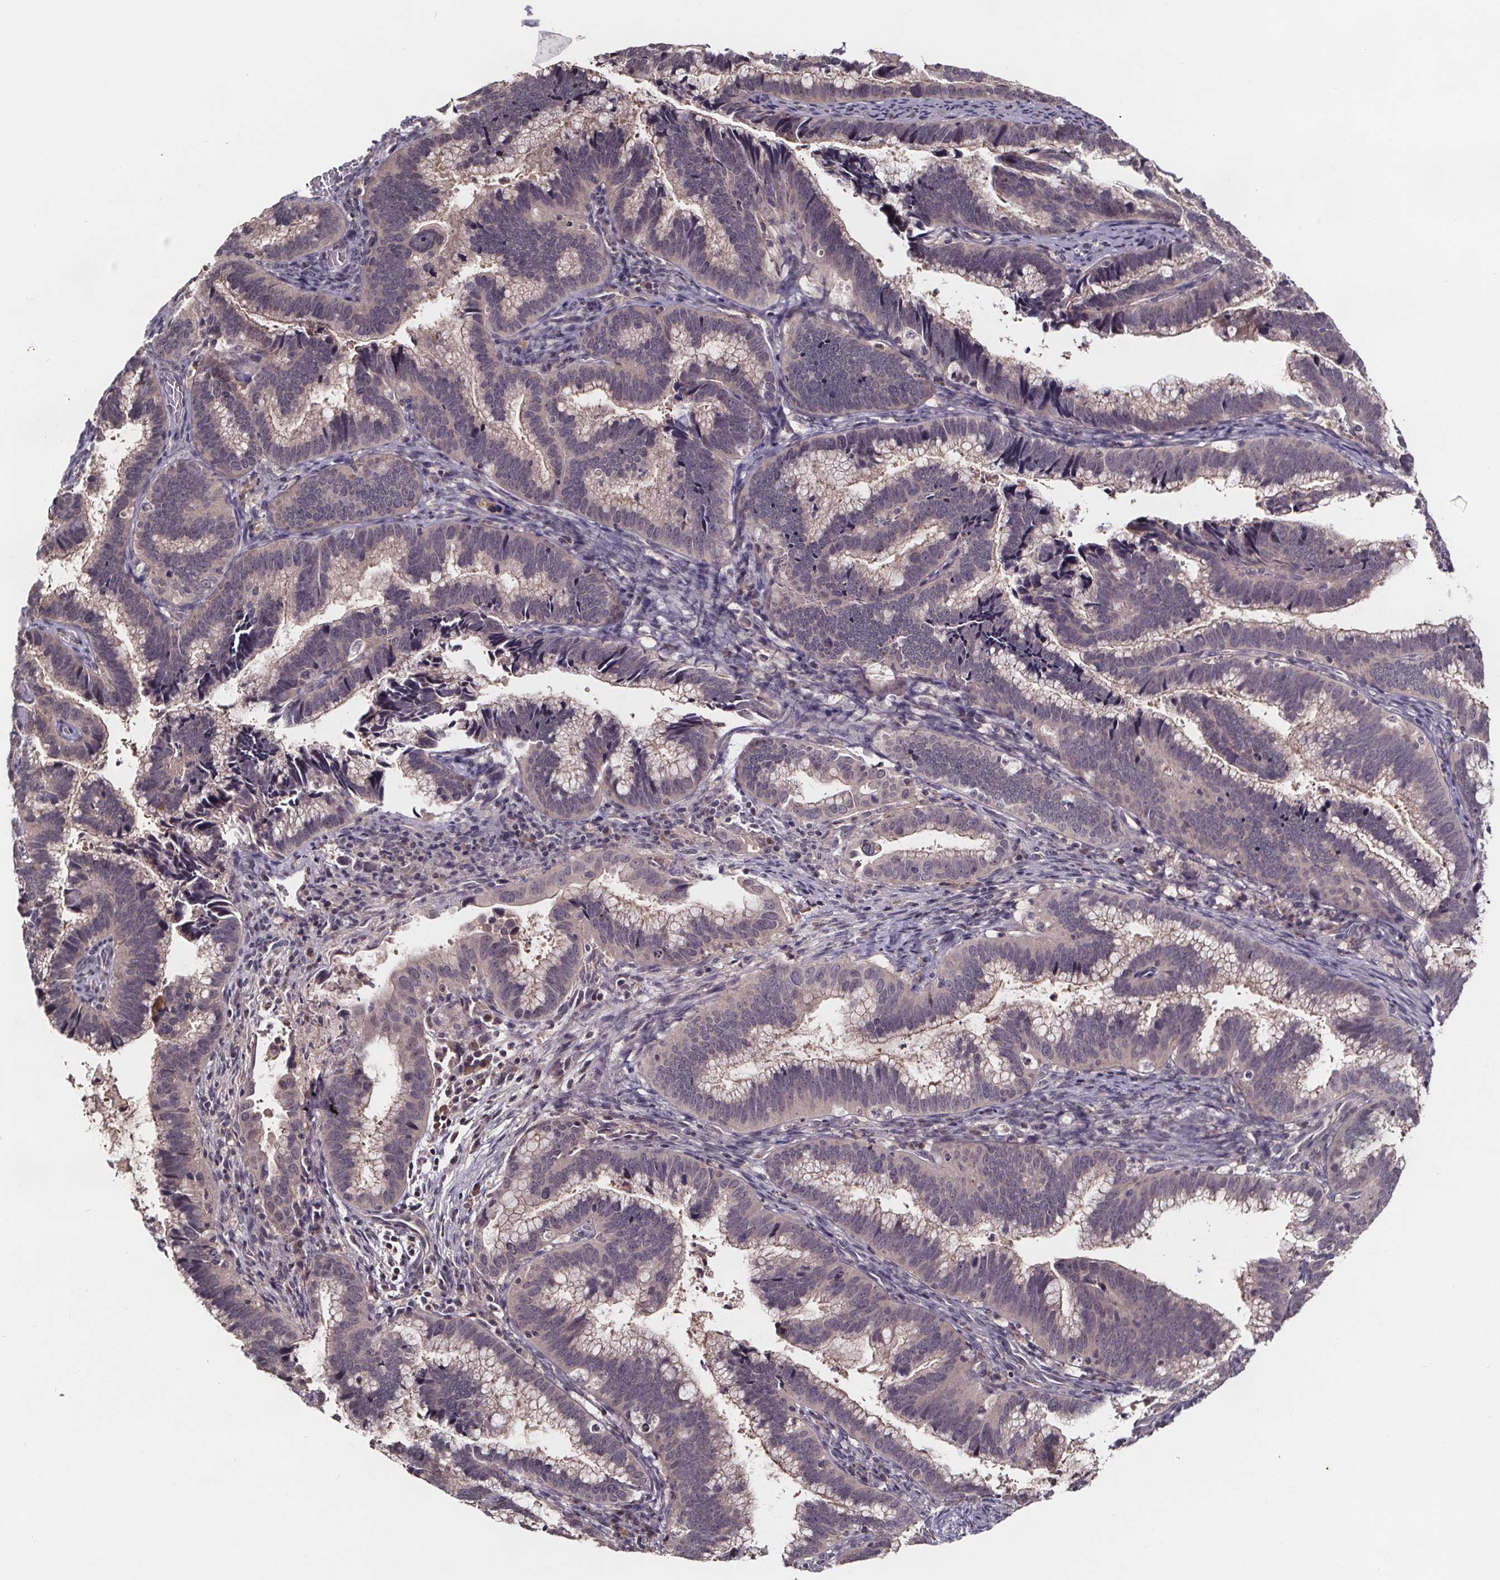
{"staining": {"intensity": "weak", "quantity": "25%-75%", "location": "cytoplasmic/membranous"}, "tissue": "cervical cancer", "cell_type": "Tumor cells", "image_type": "cancer", "snomed": [{"axis": "morphology", "description": "Adenocarcinoma, NOS"}, {"axis": "topography", "description": "Cervix"}], "caption": "Cervical adenocarcinoma stained for a protein reveals weak cytoplasmic/membranous positivity in tumor cells.", "gene": "SMIM1", "patient": {"sex": "female", "age": 61}}